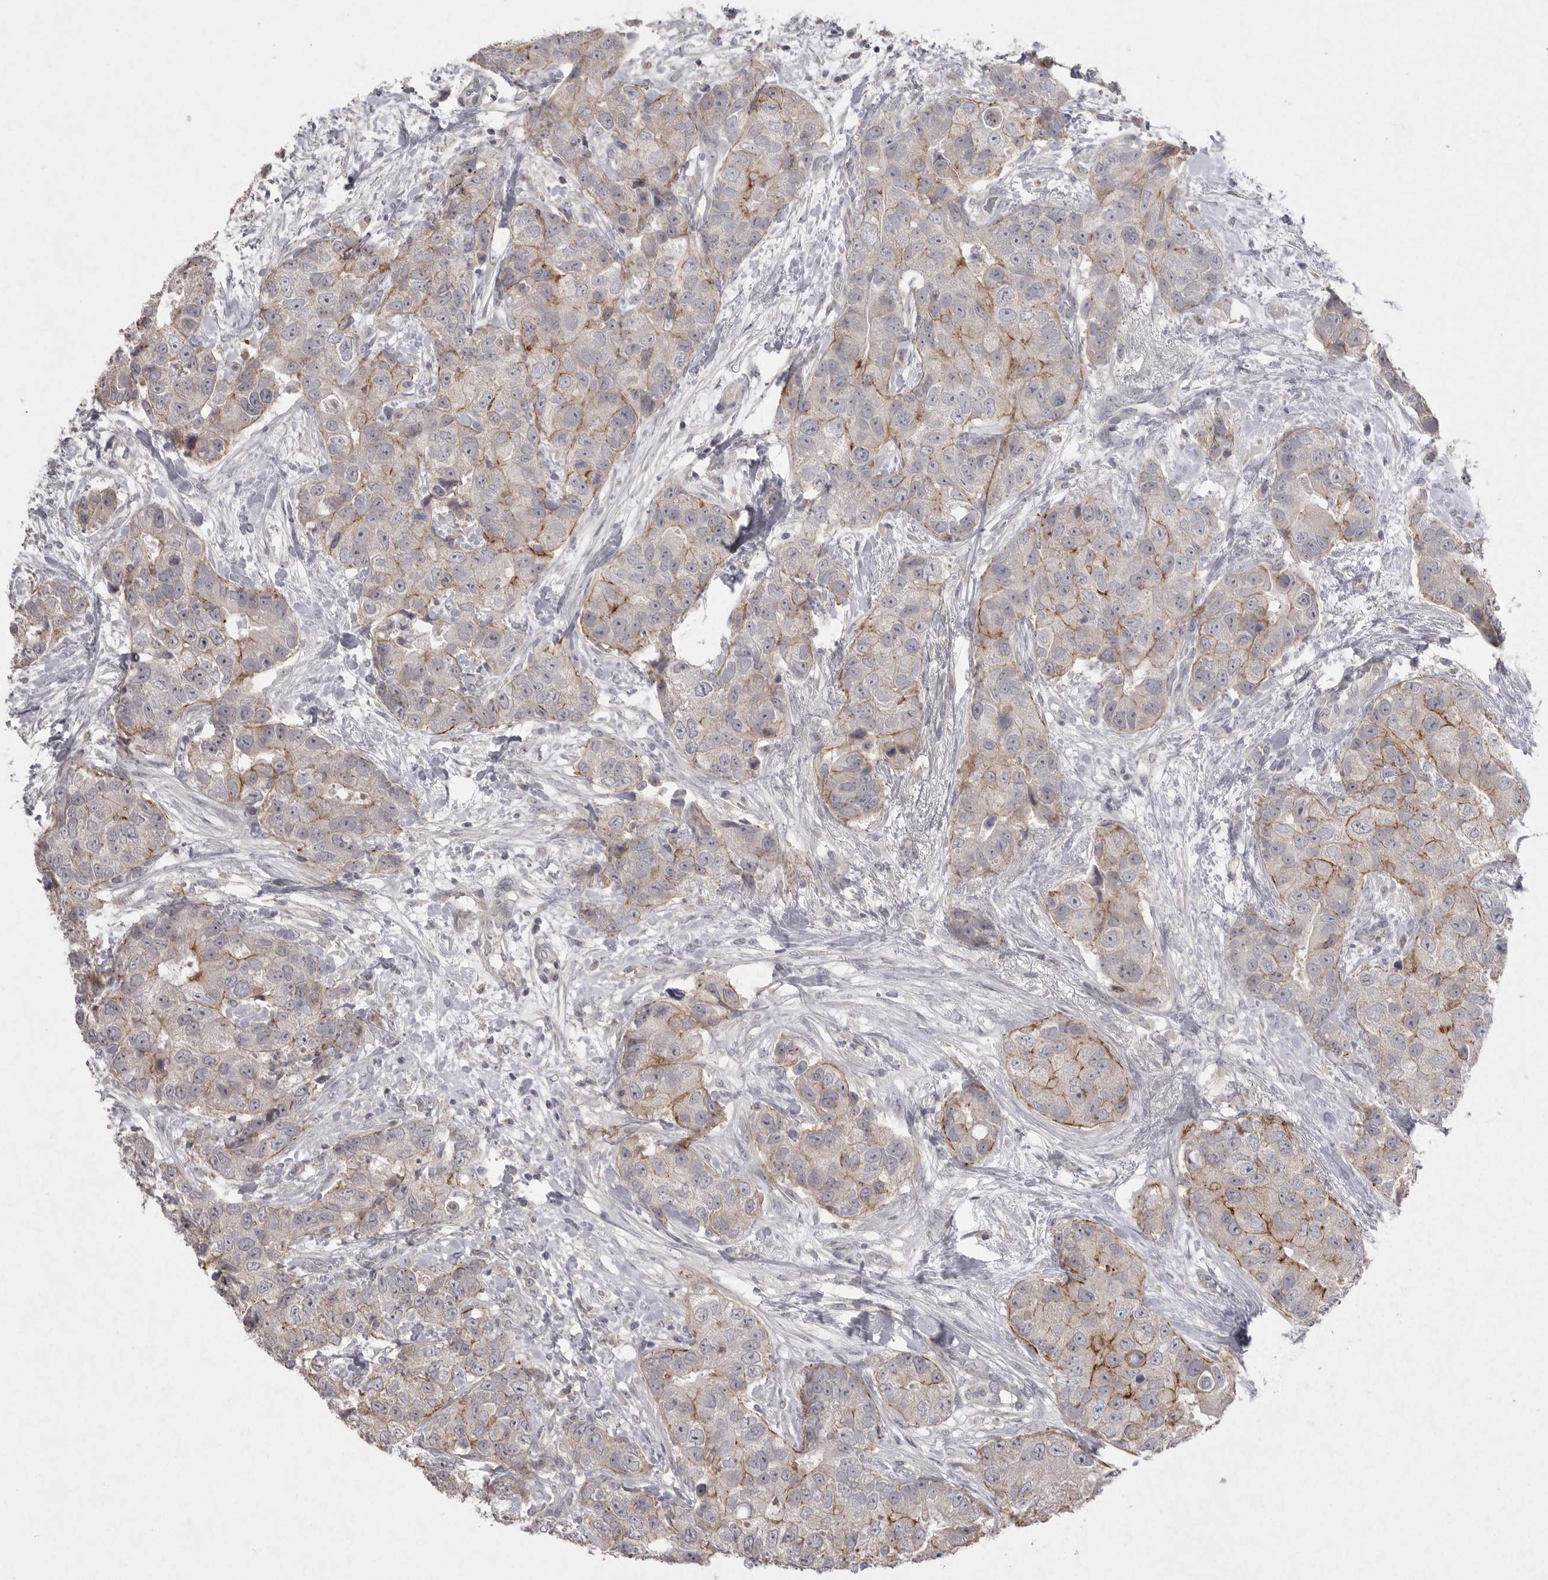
{"staining": {"intensity": "moderate", "quantity": "<25%", "location": "cytoplasmic/membranous"}, "tissue": "breast cancer", "cell_type": "Tumor cells", "image_type": "cancer", "snomed": [{"axis": "morphology", "description": "Duct carcinoma"}, {"axis": "topography", "description": "Breast"}], "caption": "Intraductal carcinoma (breast) tissue displays moderate cytoplasmic/membranous positivity in about <25% of tumor cells", "gene": "VANGL2", "patient": {"sex": "female", "age": 62}}